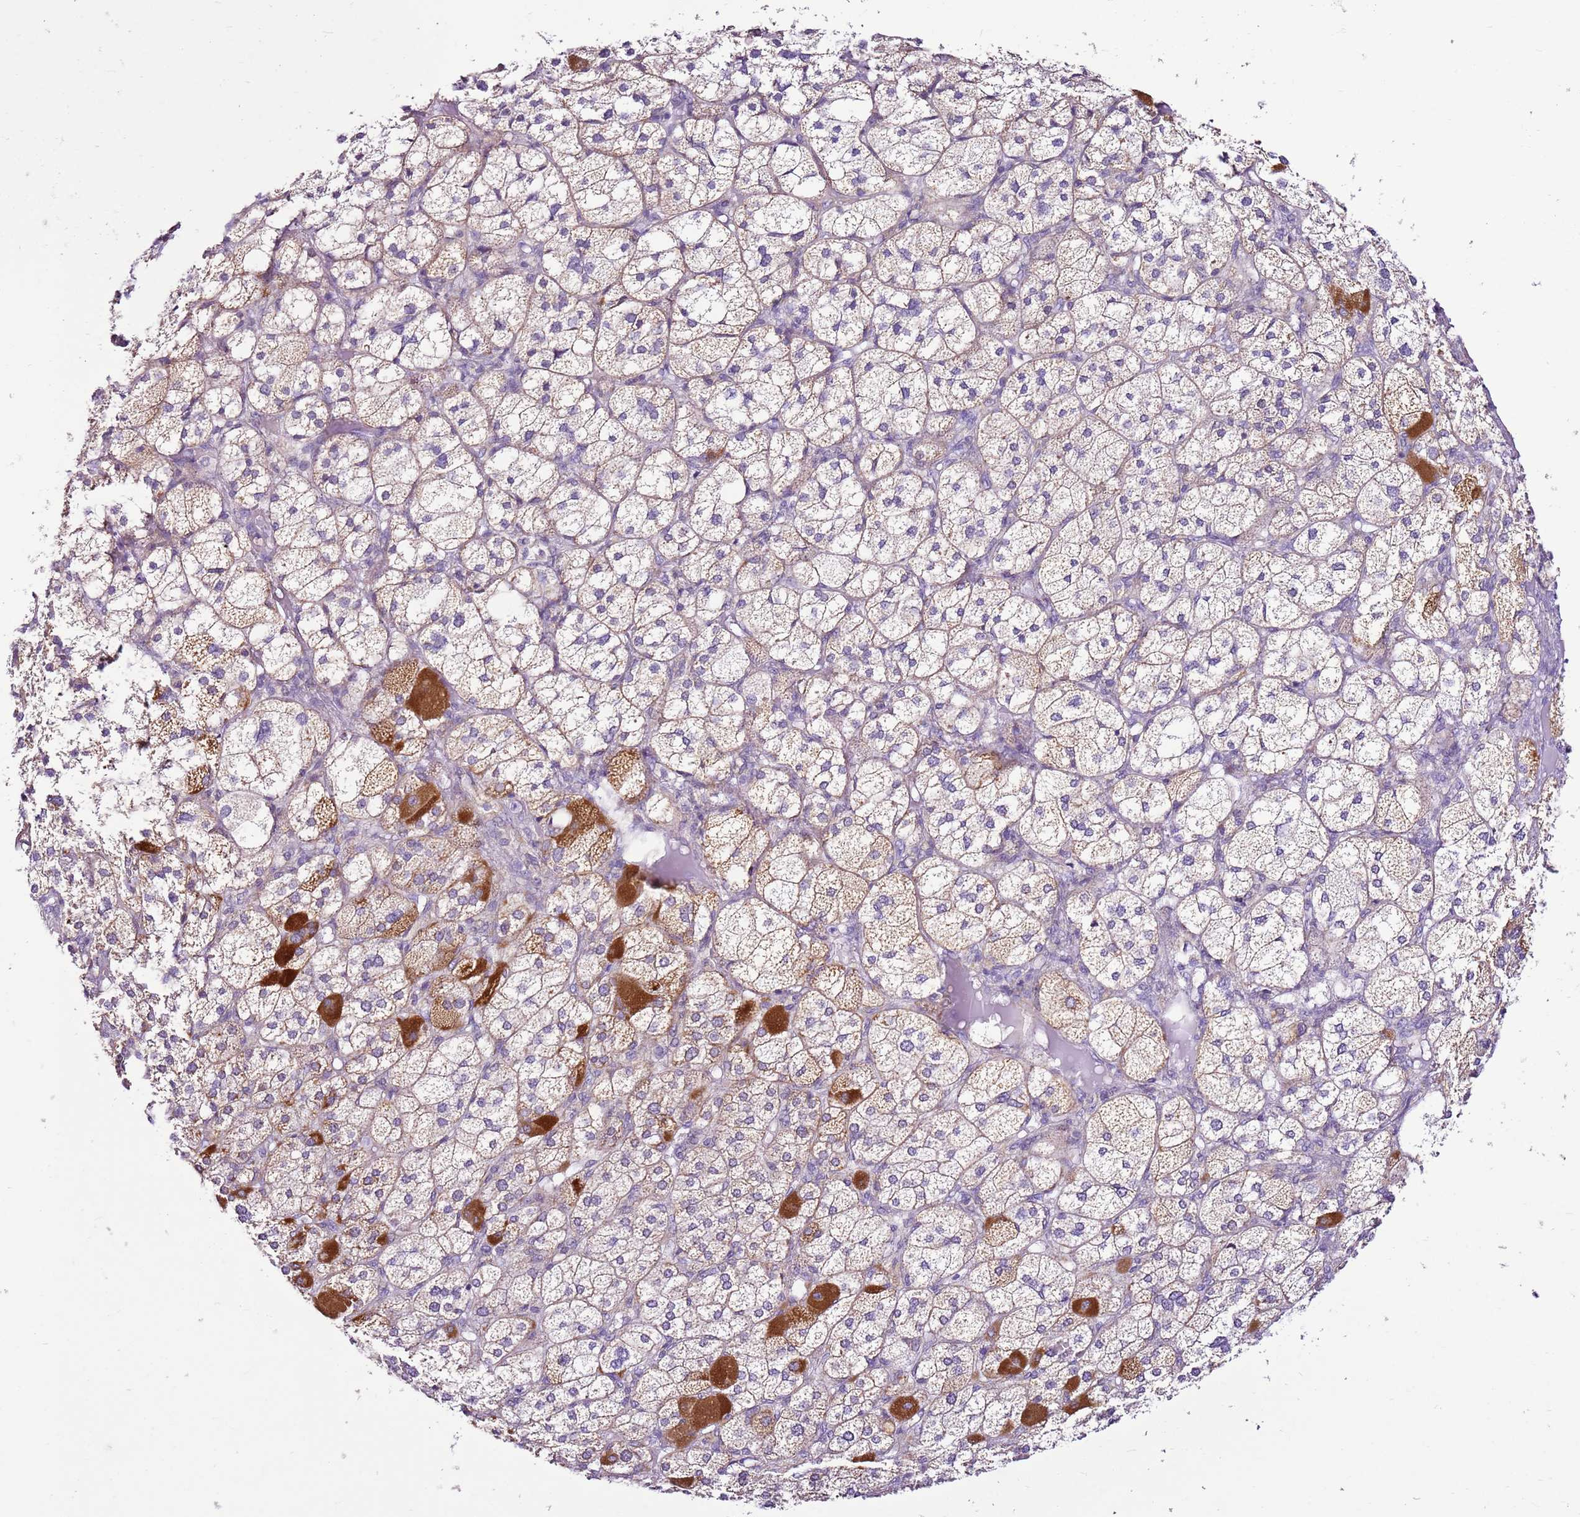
{"staining": {"intensity": "moderate", "quantity": "25%-75%", "location": "cytoplasmic/membranous"}, "tissue": "adrenal gland", "cell_type": "Glandular cells", "image_type": "normal", "snomed": [{"axis": "morphology", "description": "Normal tissue, NOS"}, {"axis": "topography", "description": "Adrenal gland"}], "caption": "An immunohistochemistry histopathology image of normal tissue is shown. Protein staining in brown highlights moderate cytoplasmic/membranous positivity in adrenal gland within glandular cells. The staining was performed using DAB, with brown indicating positive protein expression. Nuclei are stained blue with hematoxylin.", "gene": "MRPL36", "patient": {"sex": "female", "age": 61}}